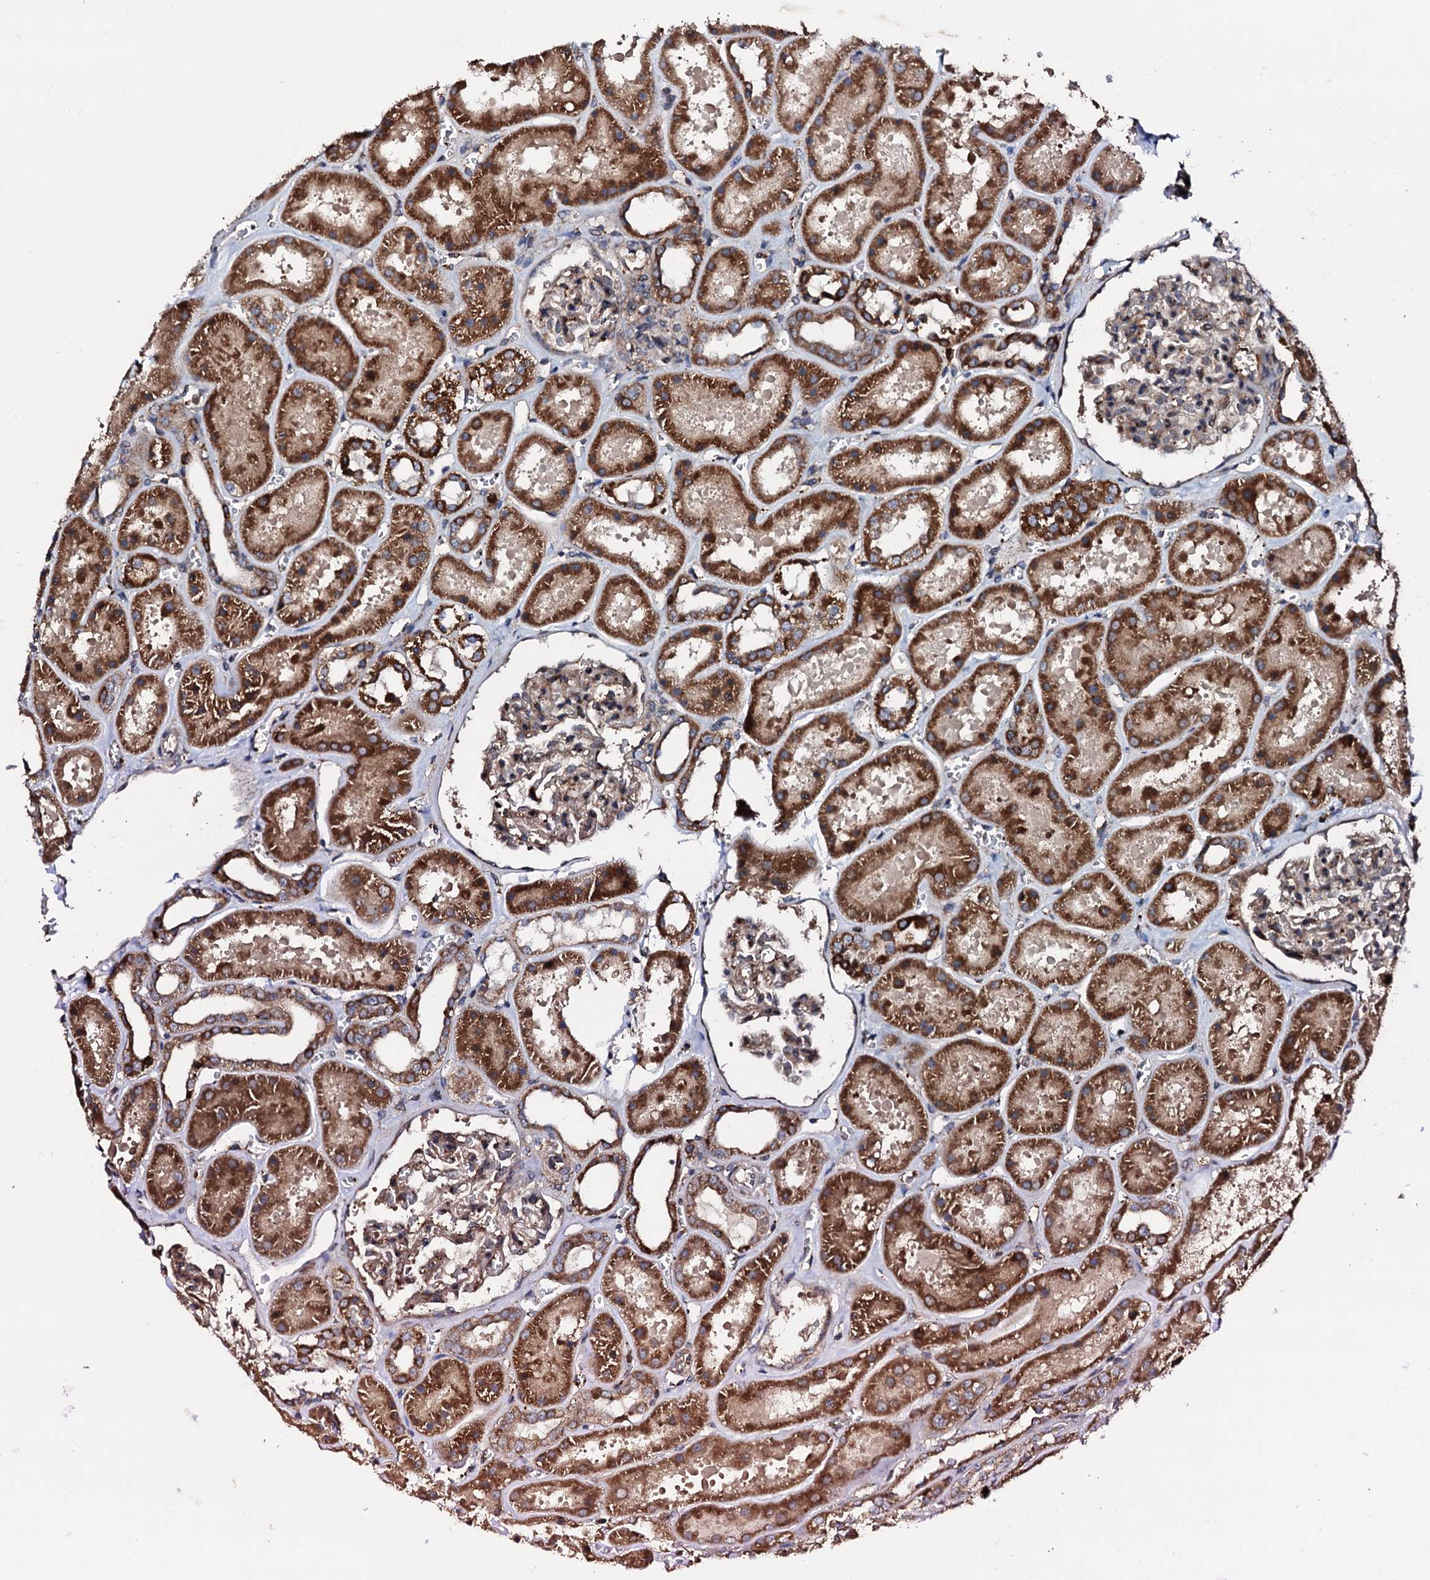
{"staining": {"intensity": "moderate", "quantity": ">75%", "location": "cytoplasmic/membranous"}, "tissue": "kidney", "cell_type": "Cells in glomeruli", "image_type": "normal", "snomed": [{"axis": "morphology", "description": "Normal tissue, NOS"}, {"axis": "topography", "description": "Kidney"}], "caption": "IHC (DAB (3,3'-diaminobenzidine)) staining of unremarkable human kidney demonstrates moderate cytoplasmic/membranous protein staining in approximately >75% of cells in glomeruli. (brown staining indicates protein expression, while blue staining denotes nuclei).", "gene": "ENSG00000256591", "patient": {"sex": "female", "age": 41}}